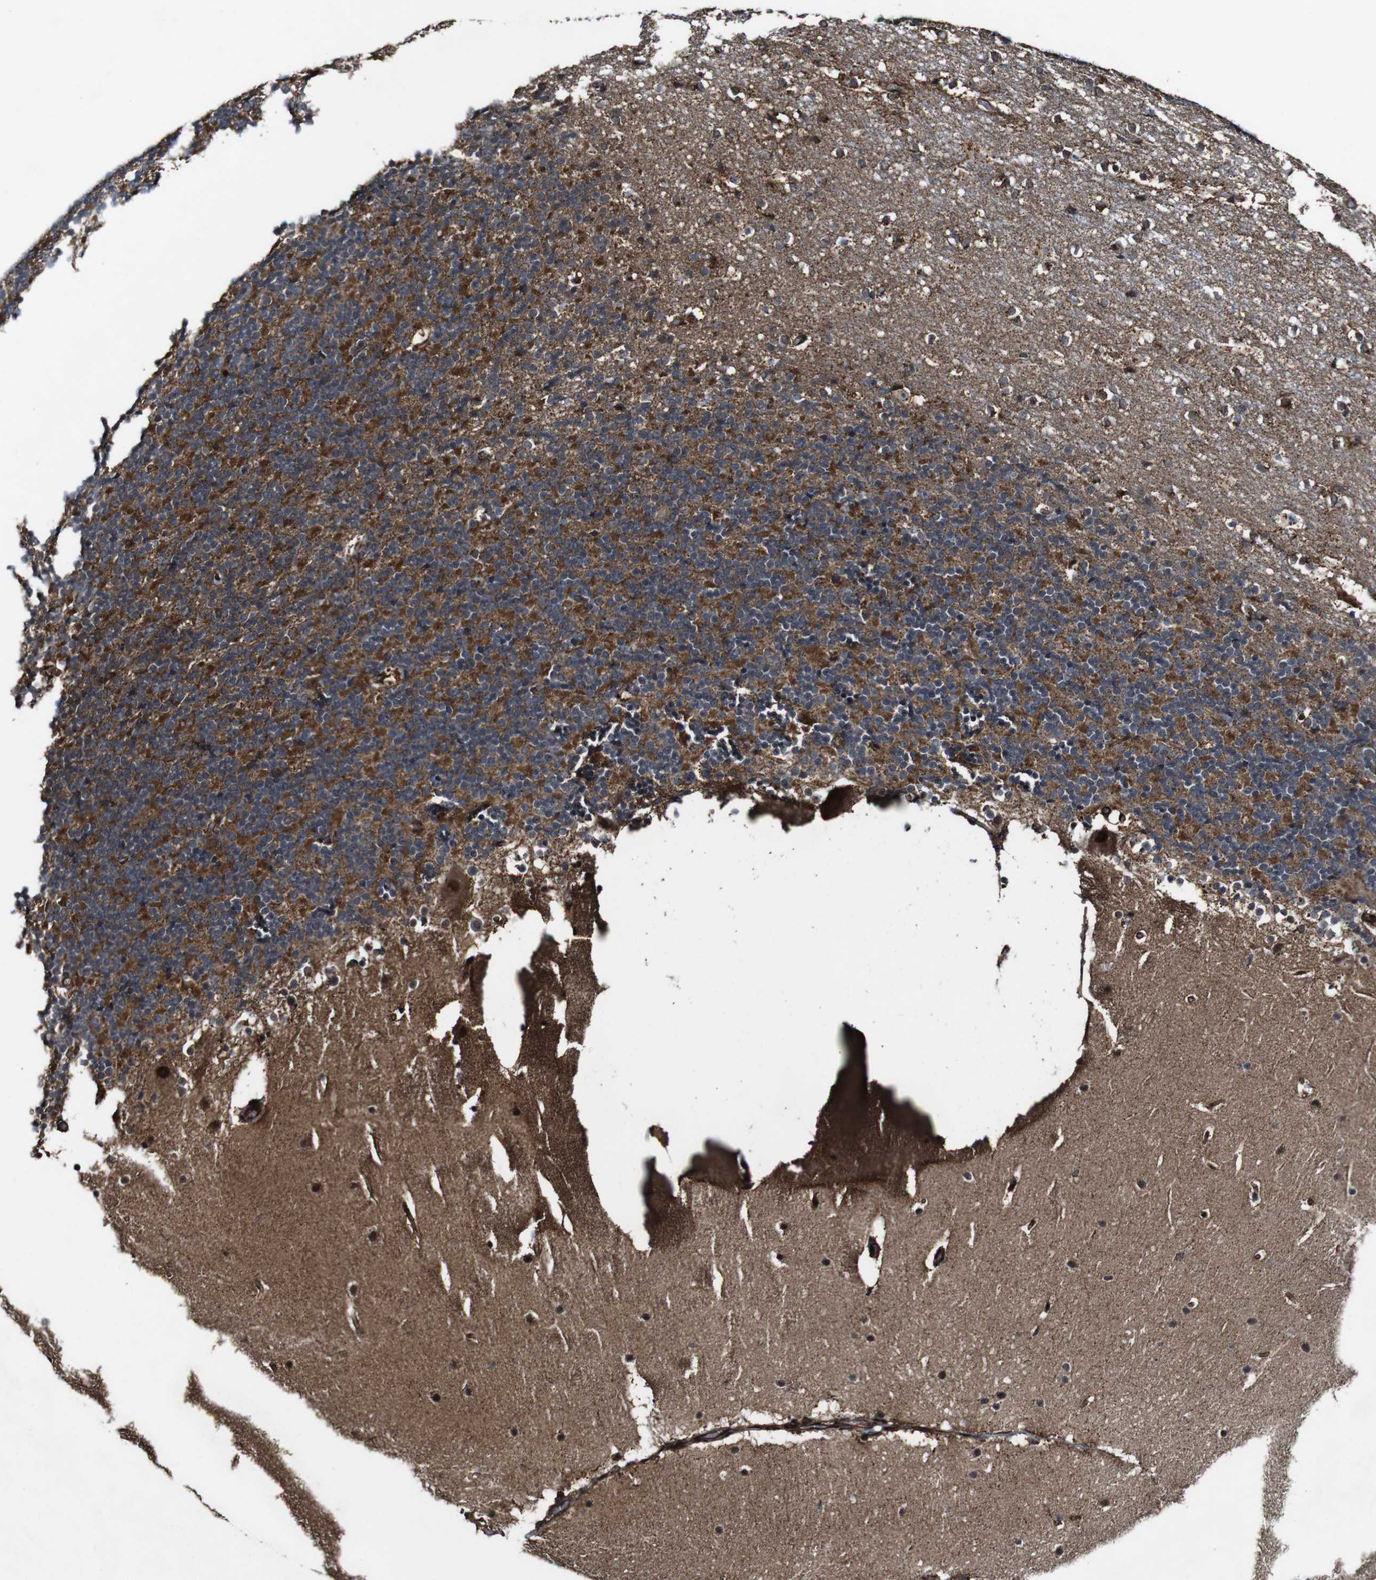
{"staining": {"intensity": "strong", "quantity": "25%-75%", "location": "cytoplasmic/membranous"}, "tissue": "cerebellum", "cell_type": "Cells in granular layer", "image_type": "normal", "snomed": [{"axis": "morphology", "description": "Normal tissue, NOS"}, {"axis": "topography", "description": "Cerebellum"}], "caption": "The histopathology image exhibits staining of normal cerebellum, revealing strong cytoplasmic/membranous protein staining (brown color) within cells in granular layer. (IHC, brightfield microscopy, high magnification).", "gene": "BTN3A3", "patient": {"sex": "female", "age": 19}}